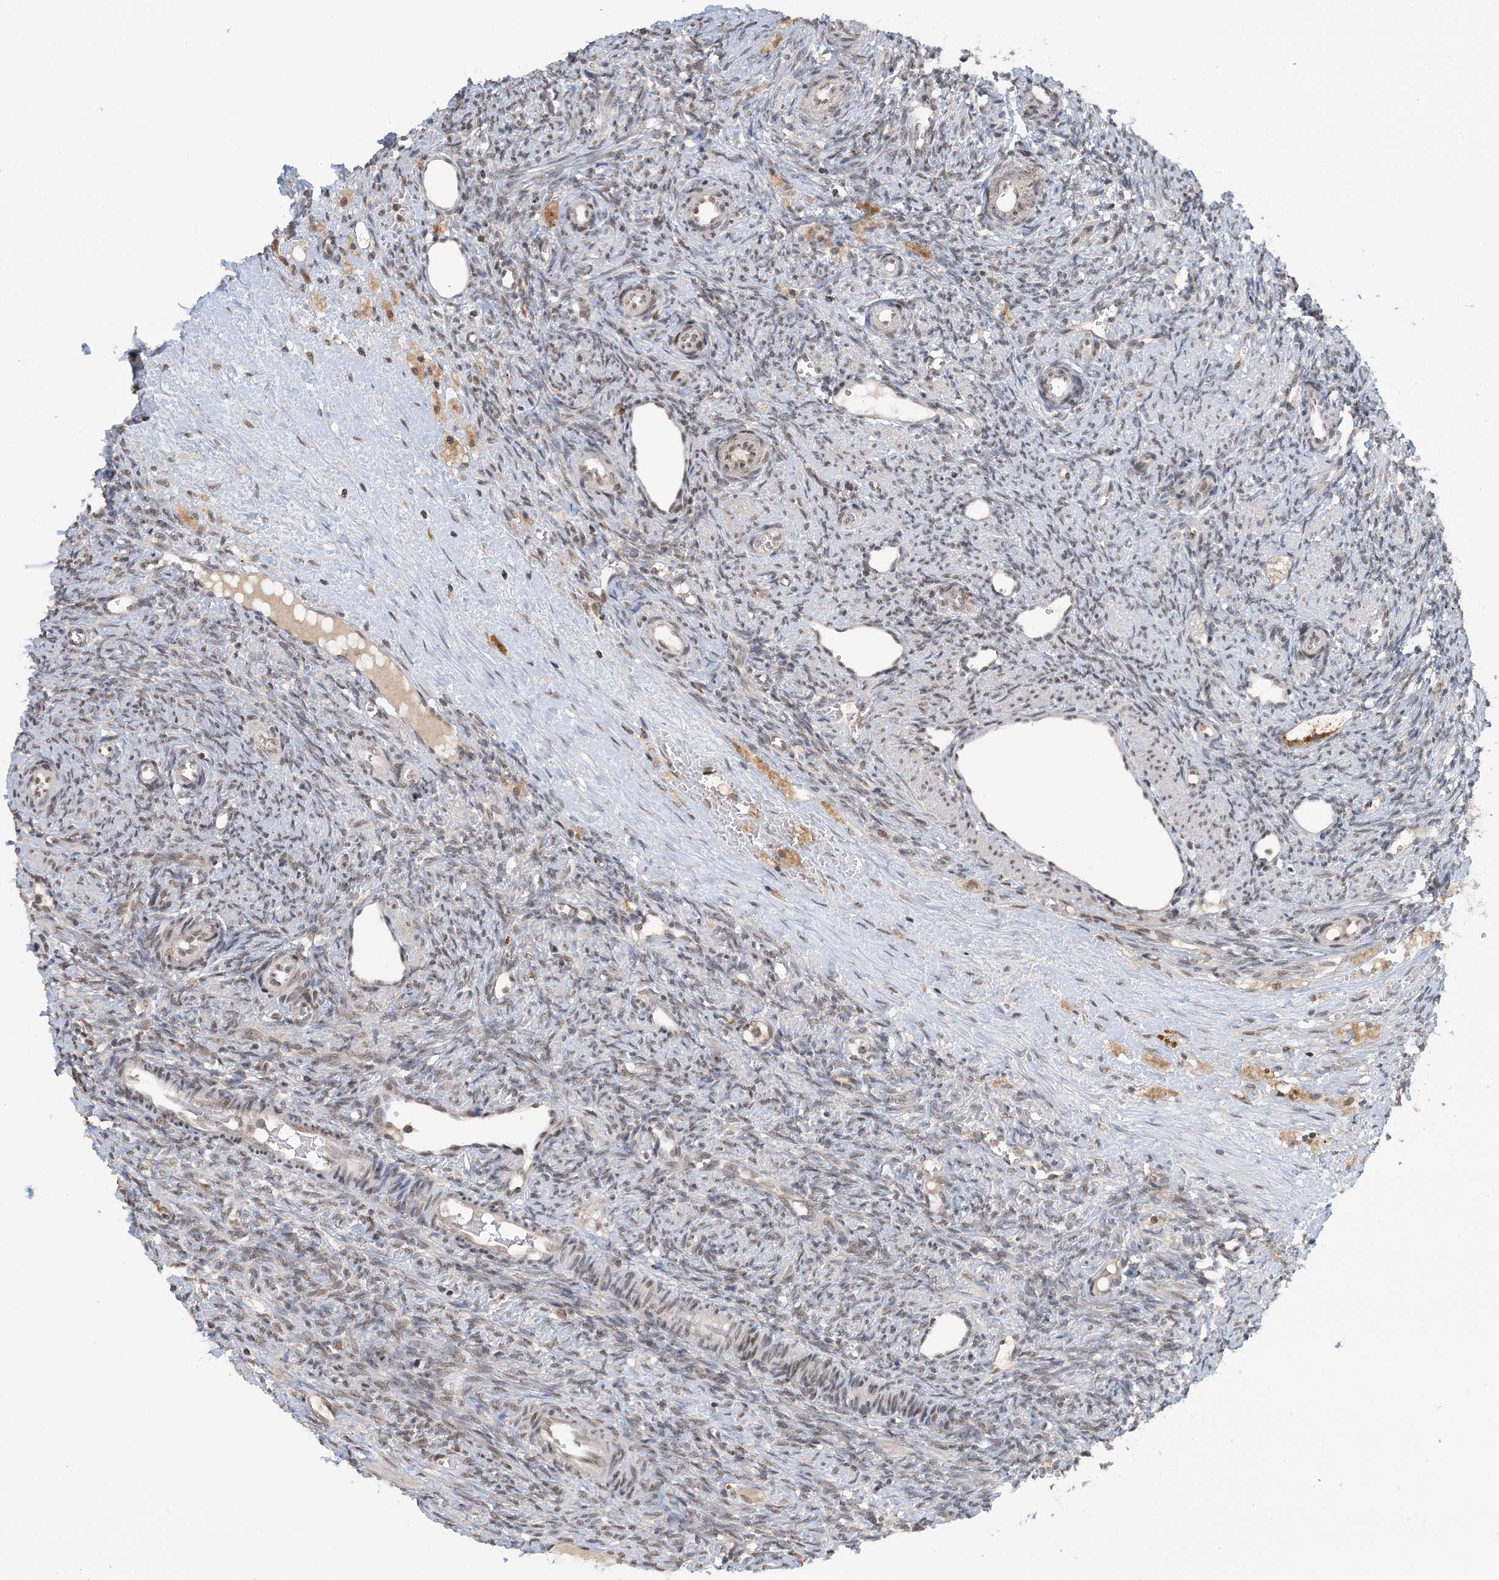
{"staining": {"intensity": "weak", "quantity": ">75%", "location": "cytoplasmic/membranous"}, "tissue": "ovary", "cell_type": "Follicle cells", "image_type": "normal", "snomed": [{"axis": "morphology", "description": "Normal tissue, NOS"}, {"axis": "topography", "description": "Ovary"}], "caption": "This is a histology image of immunohistochemistry staining of normal ovary, which shows weak positivity in the cytoplasmic/membranous of follicle cells.", "gene": "ACYP2", "patient": {"sex": "female", "age": 41}}